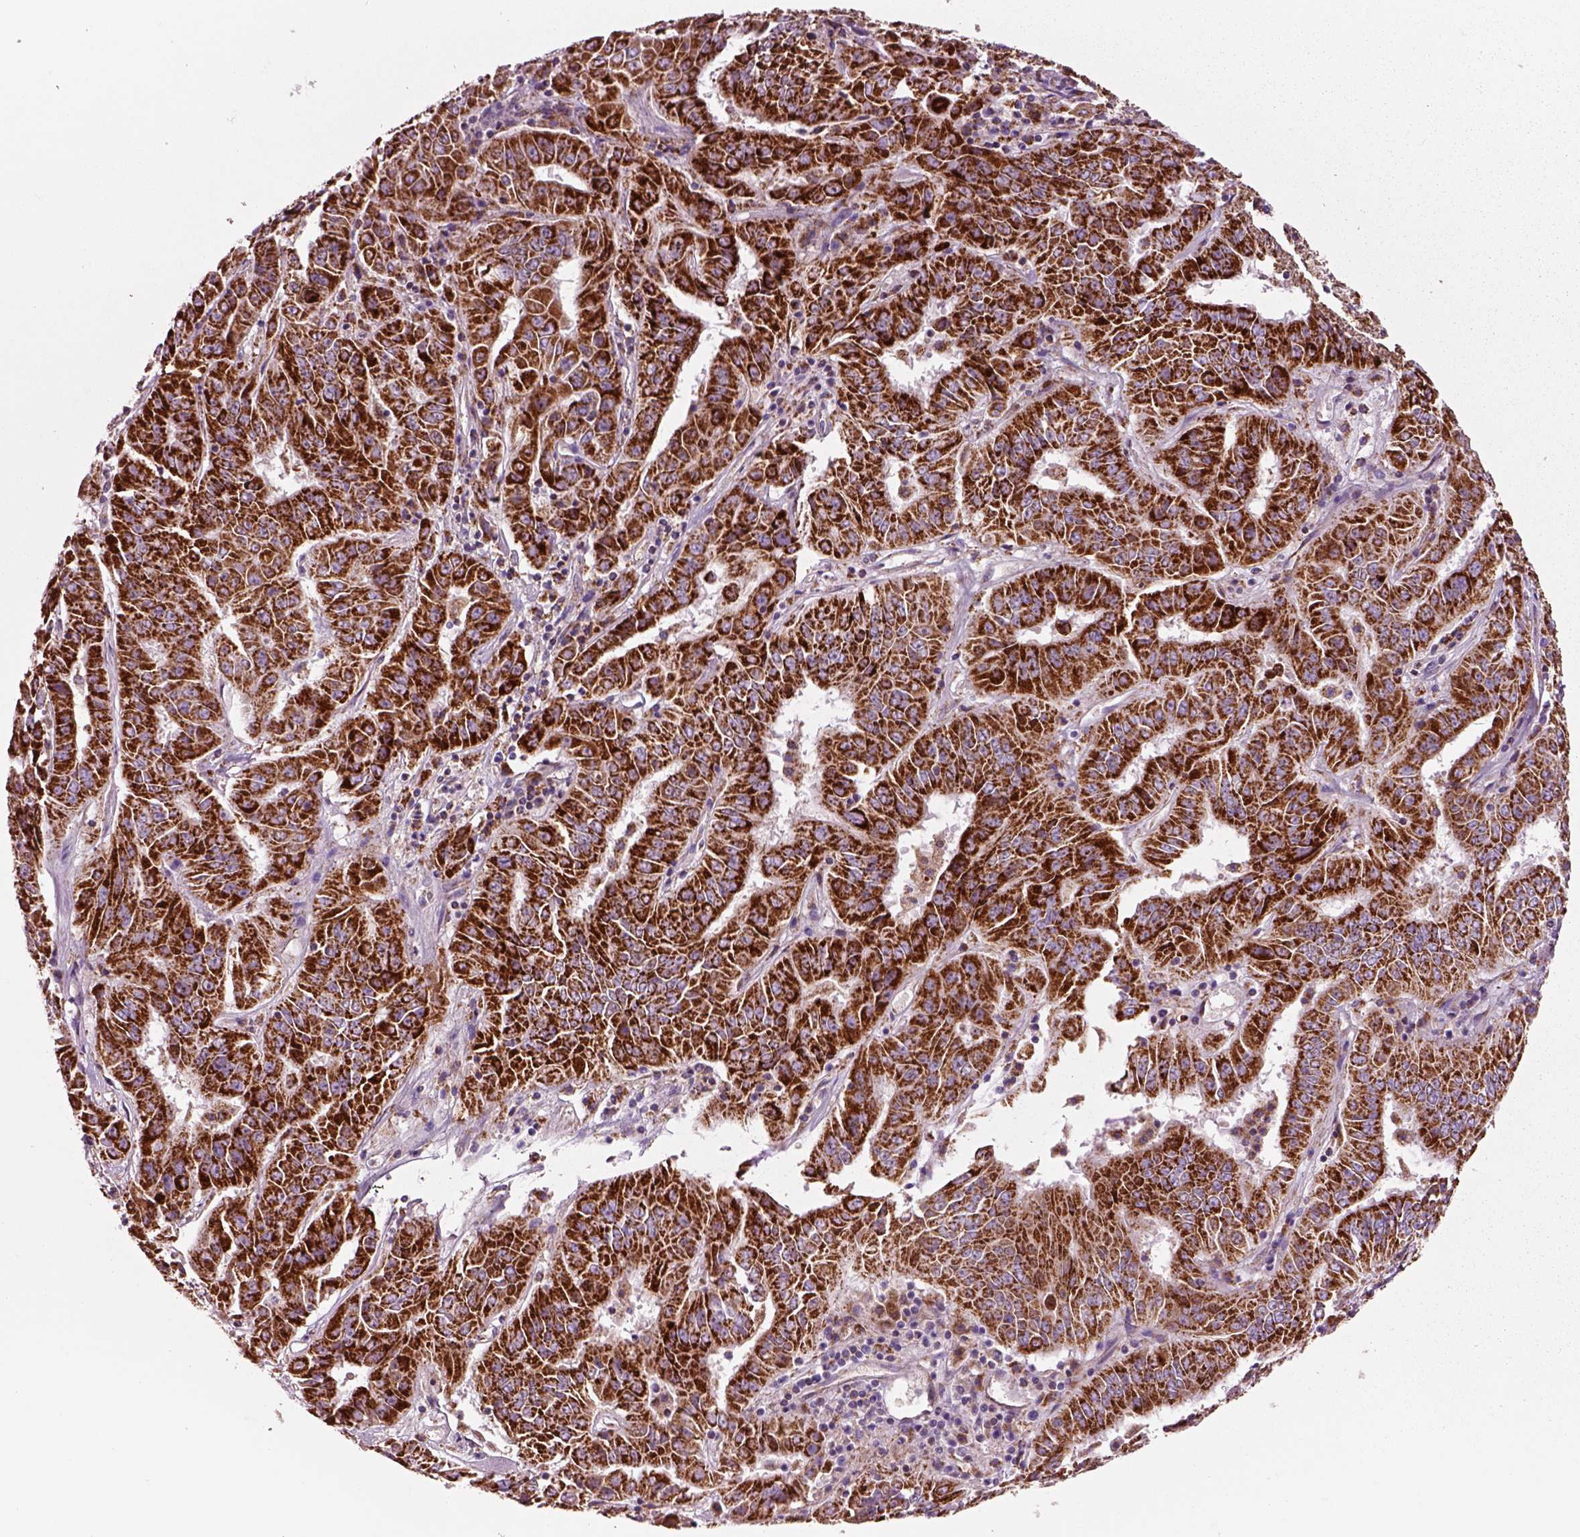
{"staining": {"intensity": "strong", "quantity": ">75%", "location": "cytoplasmic/membranous"}, "tissue": "pancreatic cancer", "cell_type": "Tumor cells", "image_type": "cancer", "snomed": [{"axis": "morphology", "description": "Adenocarcinoma, NOS"}, {"axis": "topography", "description": "Pancreas"}], "caption": "Protein expression analysis of human adenocarcinoma (pancreatic) reveals strong cytoplasmic/membranous positivity in approximately >75% of tumor cells.", "gene": "SLC25A24", "patient": {"sex": "male", "age": 63}}